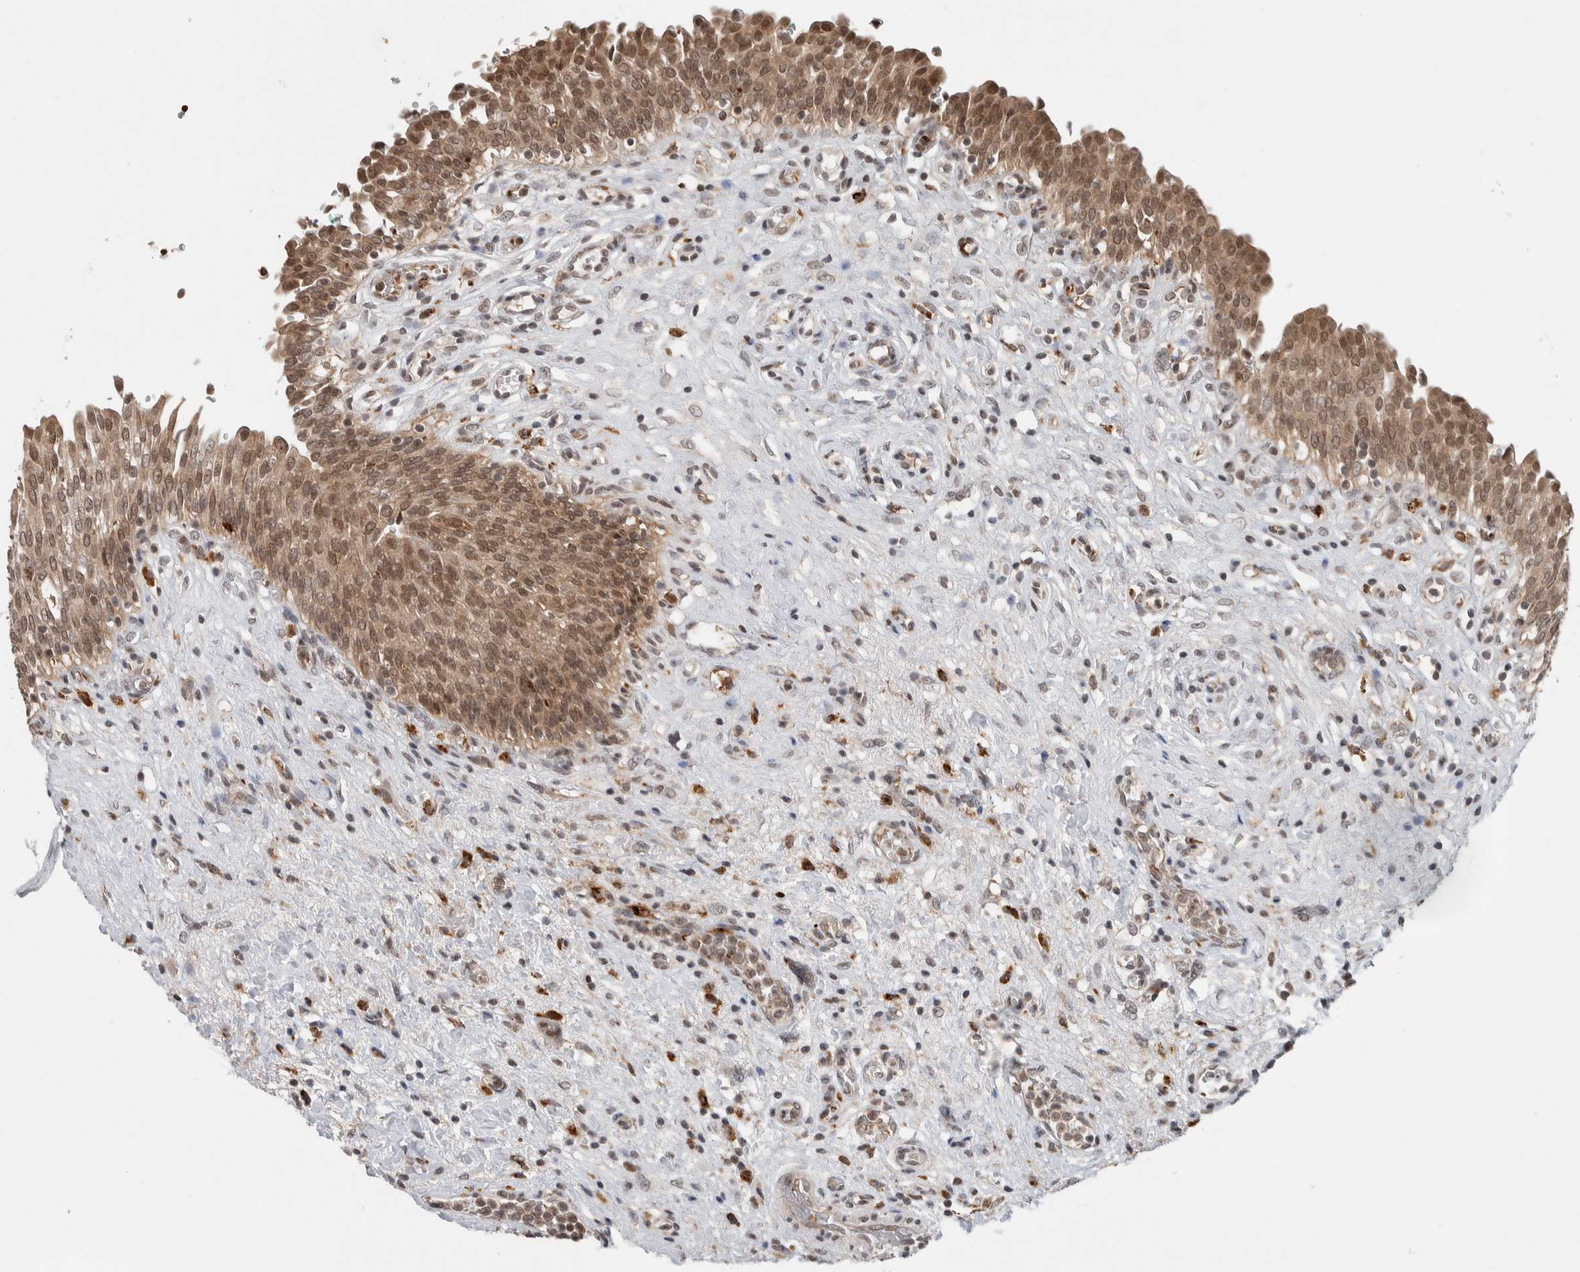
{"staining": {"intensity": "moderate", "quantity": ">75%", "location": "cytoplasmic/membranous,nuclear"}, "tissue": "urinary bladder", "cell_type": "Urothelial cells", "image_type": "normal", "snomed": [{"axis": "morphology", "description": "Urothelial carcinoma, High grade"}, {"axis": "topography", "description": "Urinary bladder"}], "caption": "This micrograph demonstrates immunohistochemistry (IHC) staining of unremarkable human urinary bladder, with medium moderate cytoplasmic/membranous,nuclear positivity in about >75% of urothelial cells.", "gene": "KCNK1", "patient": {"sex": "male", "age": 46}}